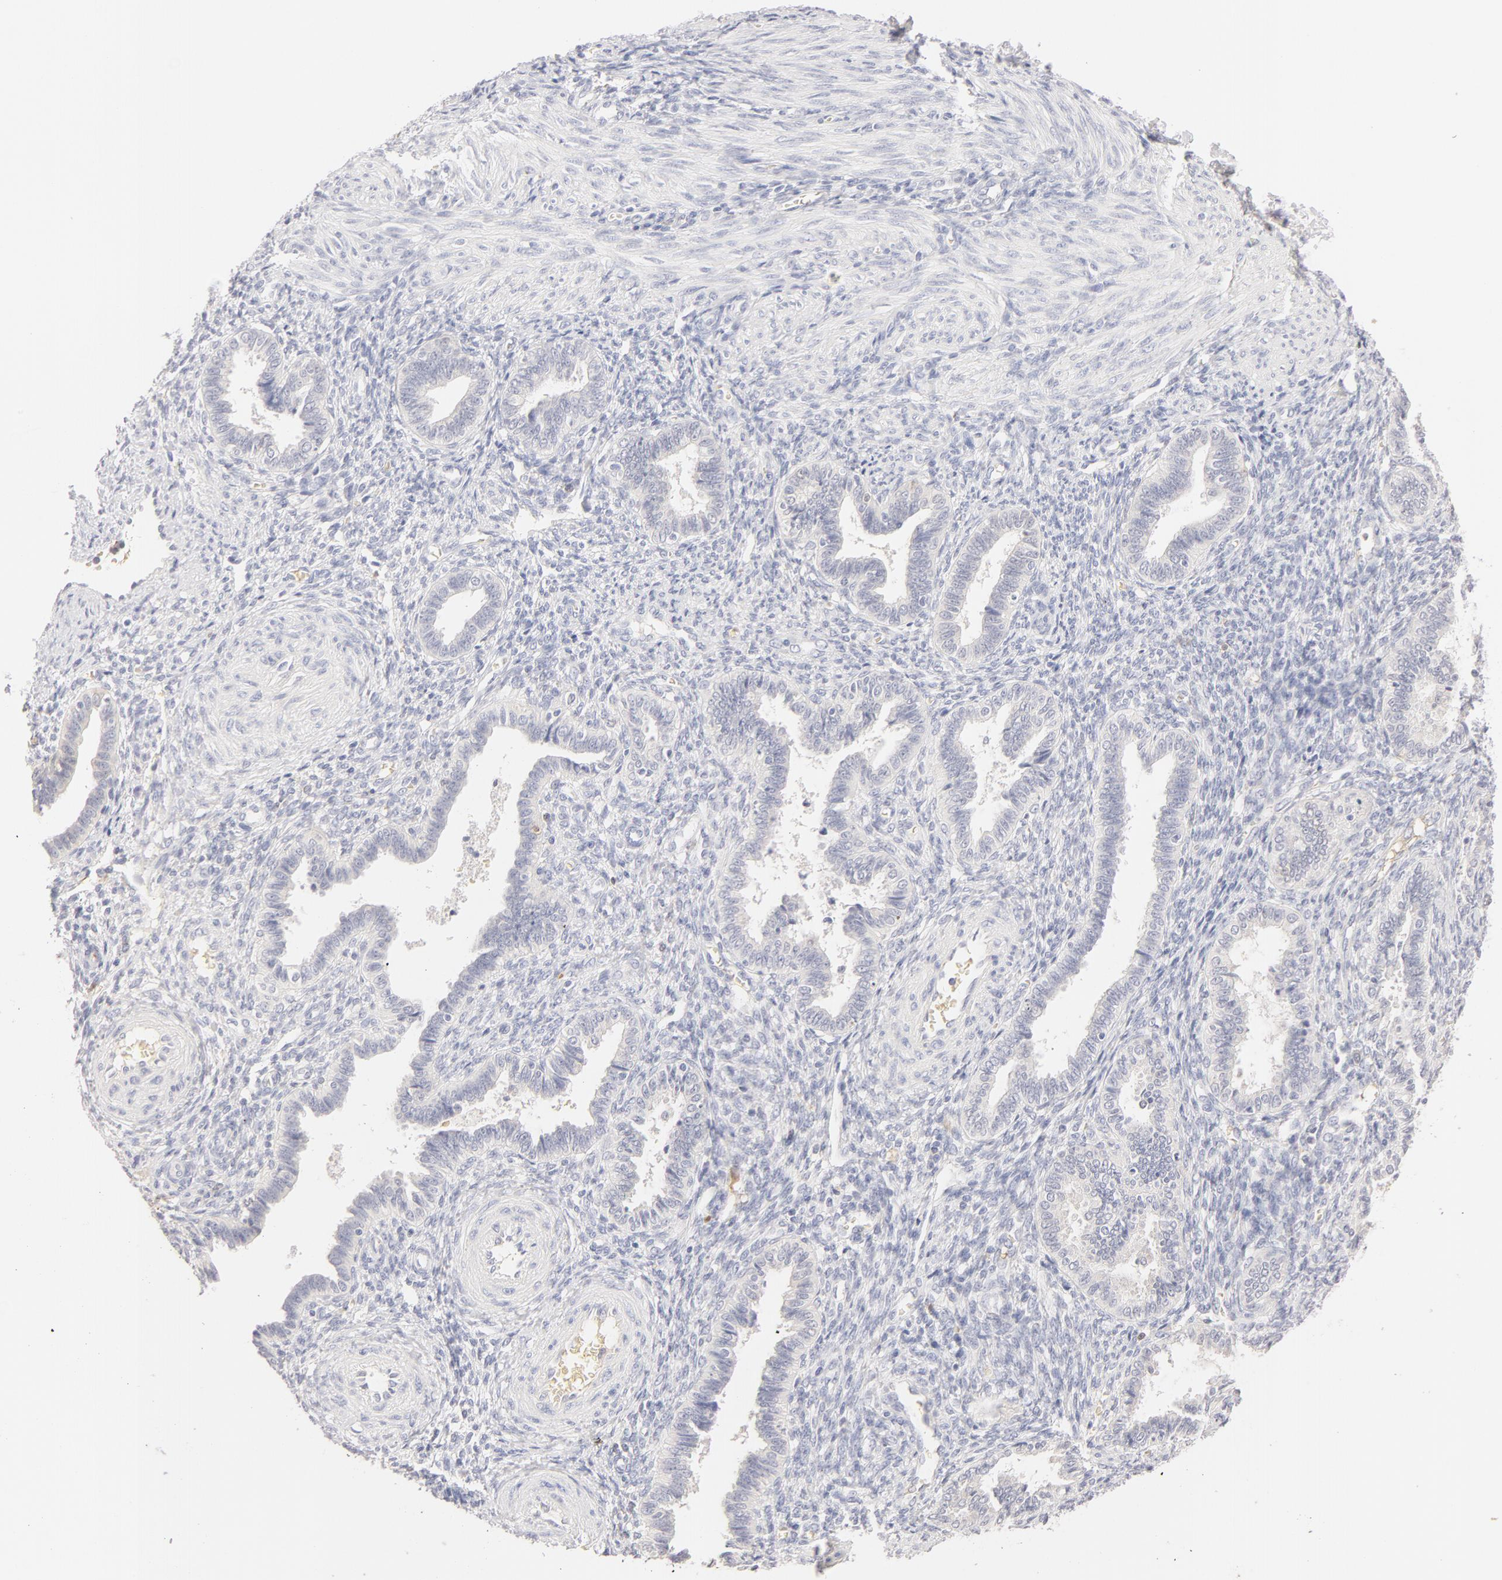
{"staining": {"intensity": "negative", "quantity": "none", "location": "none"}, "tissue": "endometrium", "cell_type": "Cells in endometrial stroma", "image_type": "normal", "snomed": [{"axis": "morphology", "description": "Normal tissue, NOS"}, {"axis": "topography", "description": "Endometrium"}], "caption": "Immunohistochemistry (IHC) of unremarkable endometrium shows no expression in cells in endometrial stroma.", "gene": "CA2", "patient": {"sex": "female", "age": 36}}